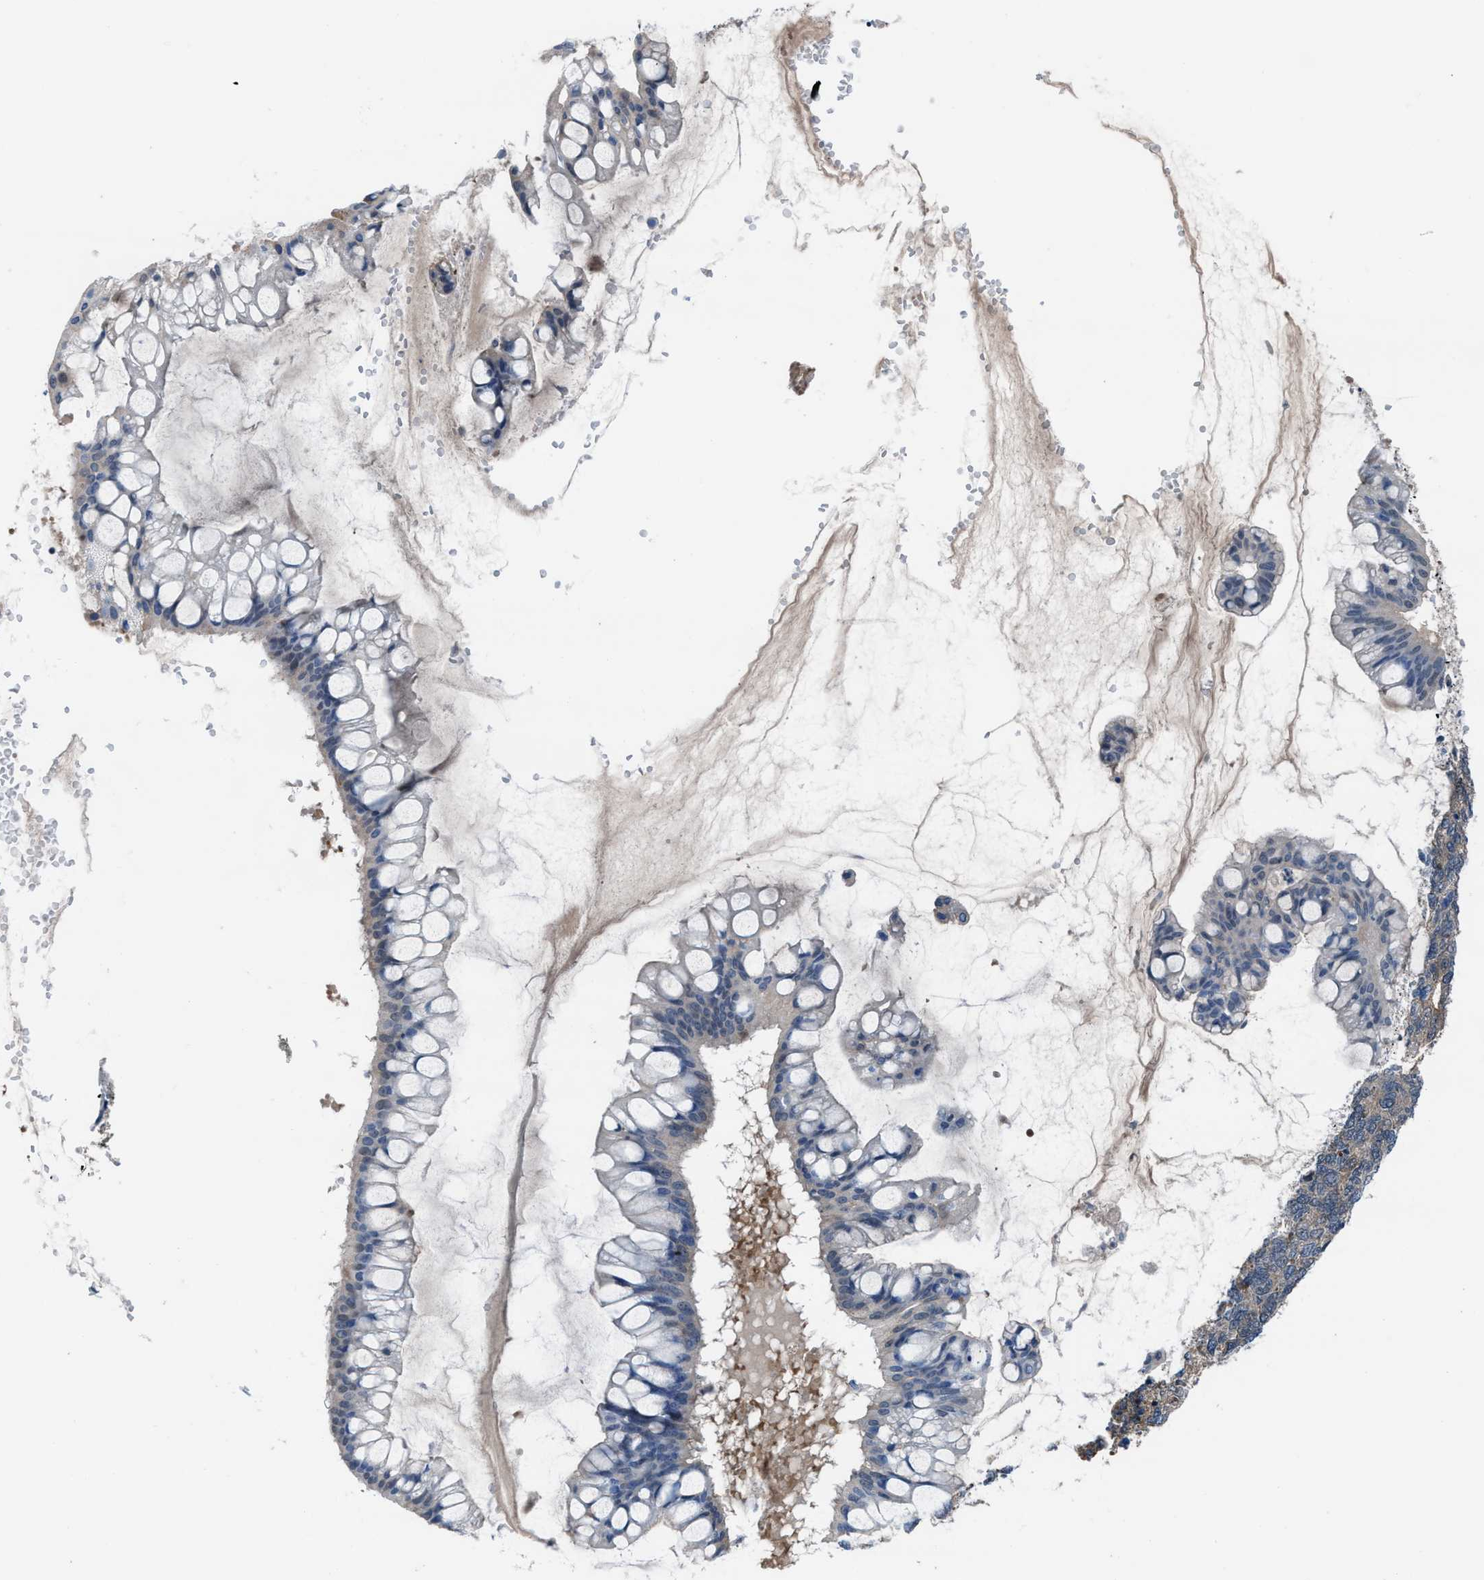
{"staining": {"intensity": "negative", "quantity": "none", "location": "none"}, "tissue": "ovarian cancer", "cell_type": "Tumor cells", "image_type": "cancer", "snomed": [{"axis": "morphology", "description": "Cystadenocarcinoma, mucinous, NOS"}, {"axis": "topography", "description": "Ovary"}], "caption": "Photomicrograph shows no significant protein expression in tumor cells of ovarian cancer (mucinous cystadenocarcinoma).", "gene": "NUDT5", "patient": {"sex": "female", "age": 73}}